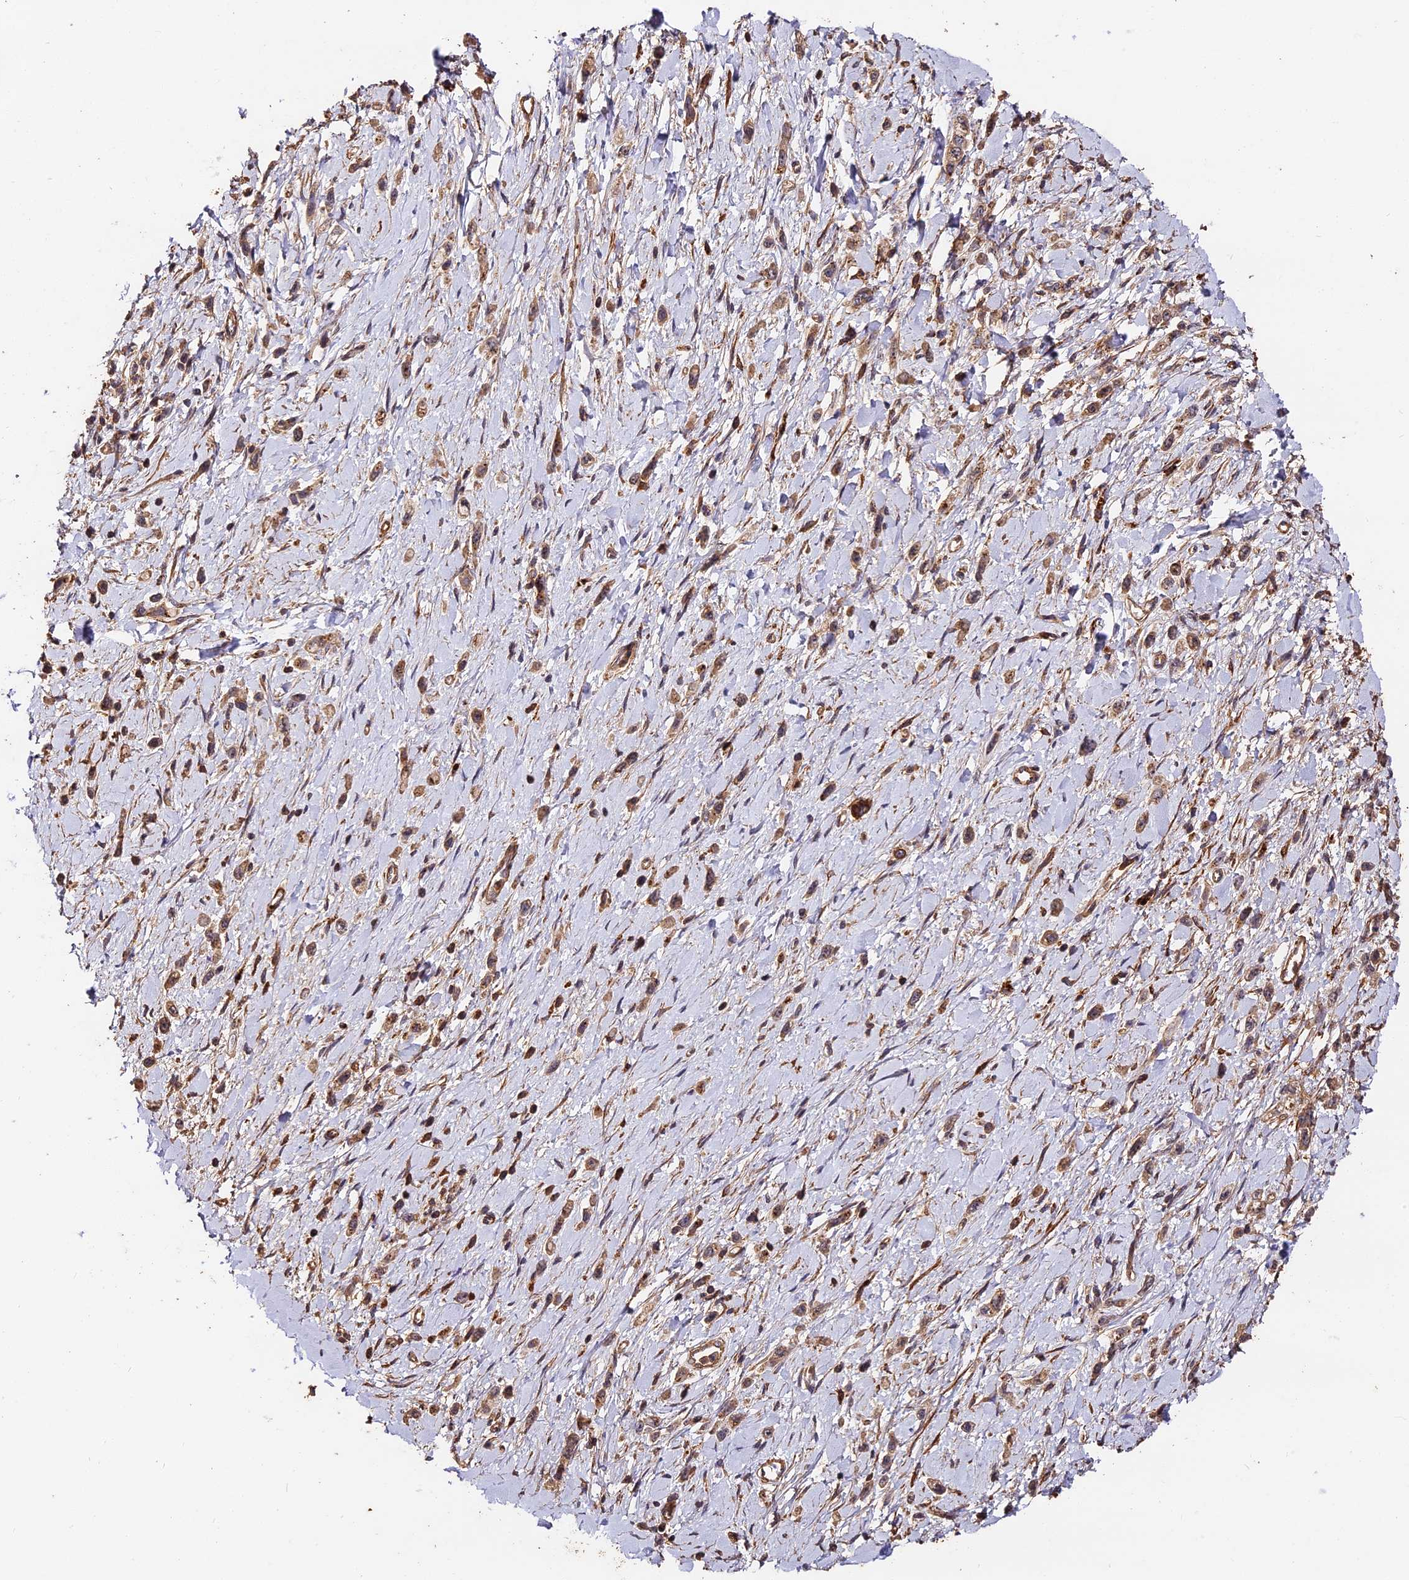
{"staining": {"intensity": "weak", "quantity": ">75%", "location": "cytoplasmic/membranous"}, "tissue": "stomach cancer", "cell_type": "Tumor cells", "image_type": "cancer", "snomed": [{"axis": "morphology", "description": "Adenocarcinoma, NOS"}, {"axis": "topography", "description": "Stomach"}], "caption": "IHC staining of stomach cancer, which exhibits low levels of weak cytoplasmic/membranous expression in about >75% of tumor cells indicating weak cytoplasmic/membranous protein positivity. The staining was performed using DAB (3,3'-diaminobenzidine) (brown) for protein detection and nuclei were counterstained in hematoxylin (blue).", "gene": "MMP15", "patient": {"sex": "female", "age": 65}}